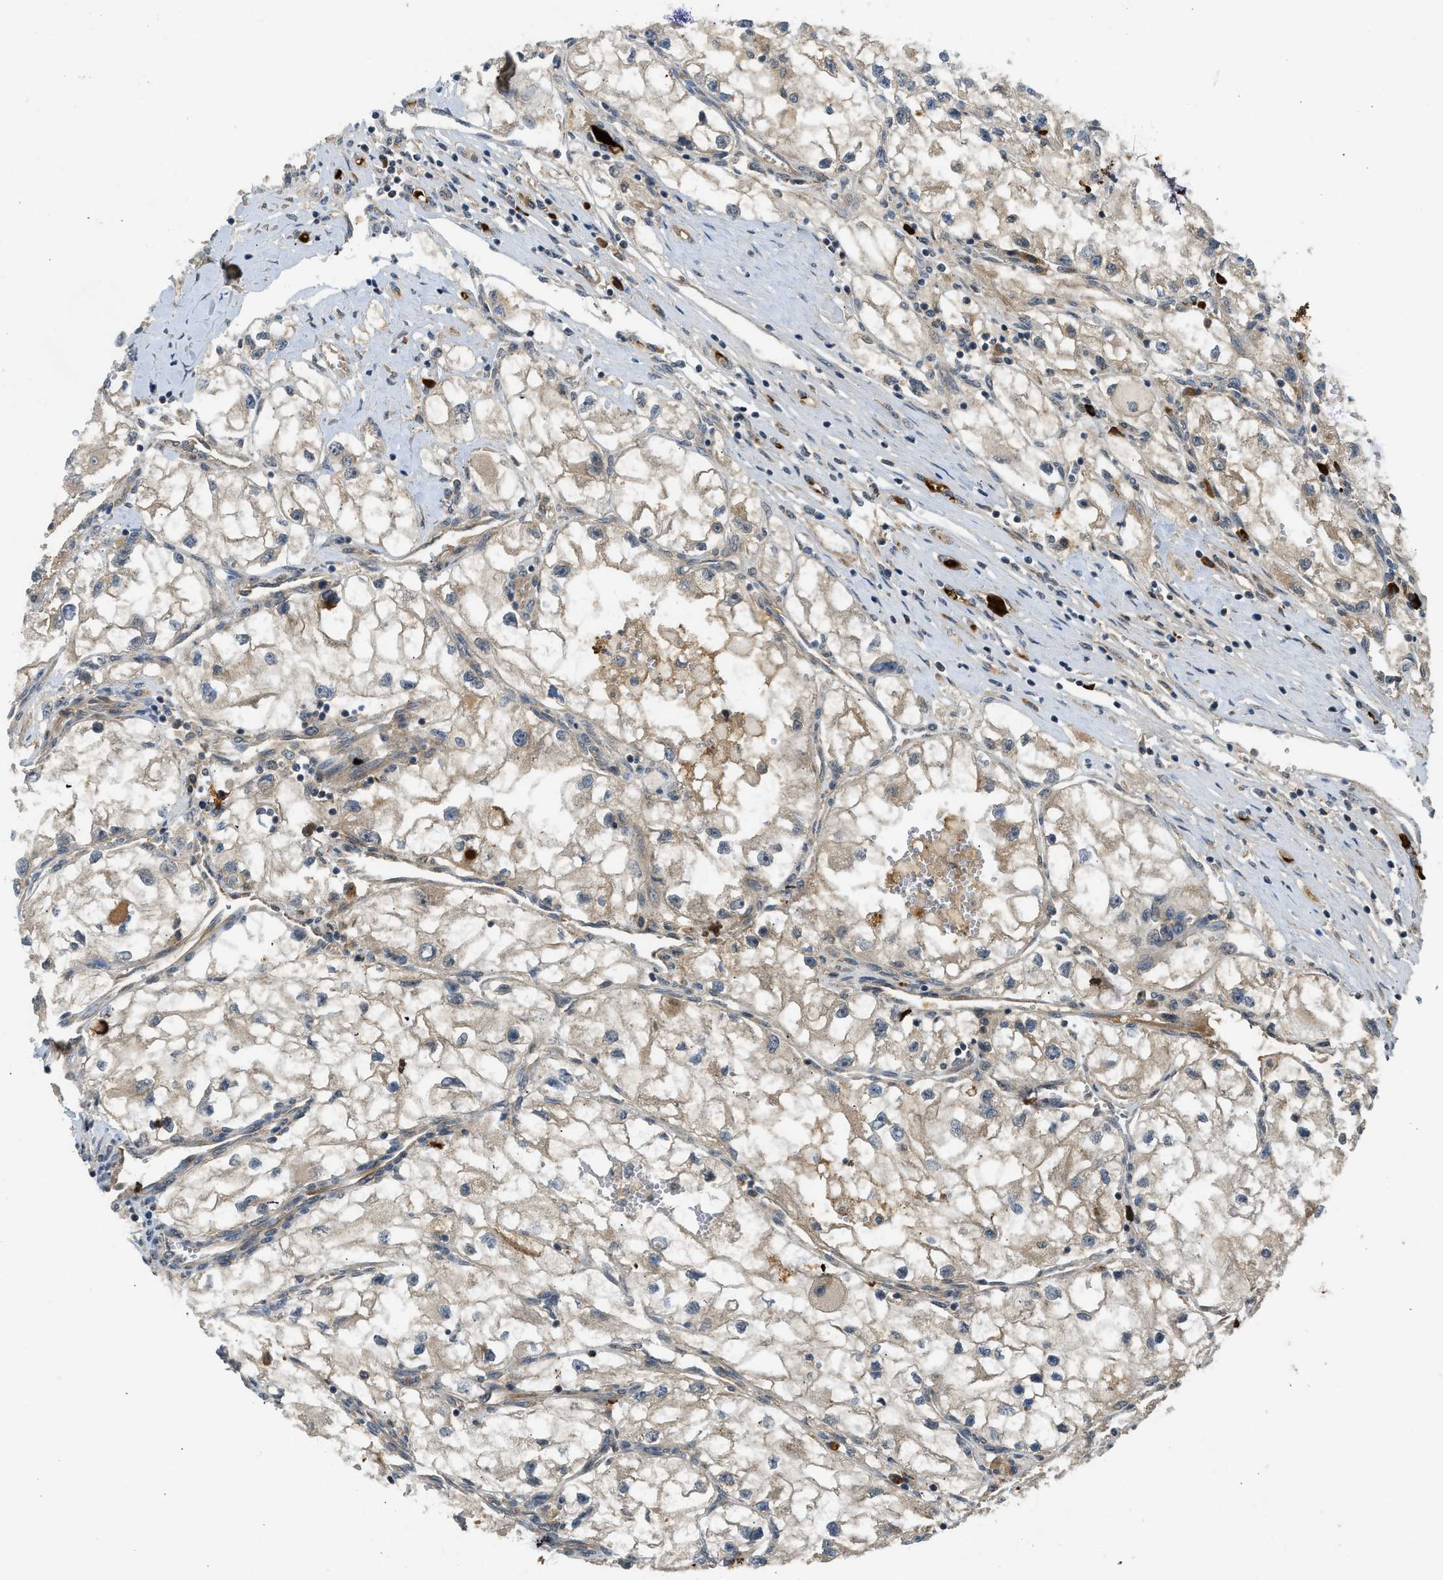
{"staining": {"intensity": "weak", "quantity": "25%-75%", "location": "cytoplasmic/membranous"}, "tissue": "renal cancer", "cell_type": "Tumor cells", "image_type": "cancer", "snomed": [{"axis": "morphology", "description": "Adenocarcinoma, NOS"}, {"axis": "topography", "description": "Kidney"}], "caption": "There is low levels of weak cytoplasmic/membranous expression in tumor cells of renal adenocarcinoma, as demonstrated by immunohistochemical staining (brown color).", "gene": "ADCY8", "patient": {"sex": "female", "age": 70}}